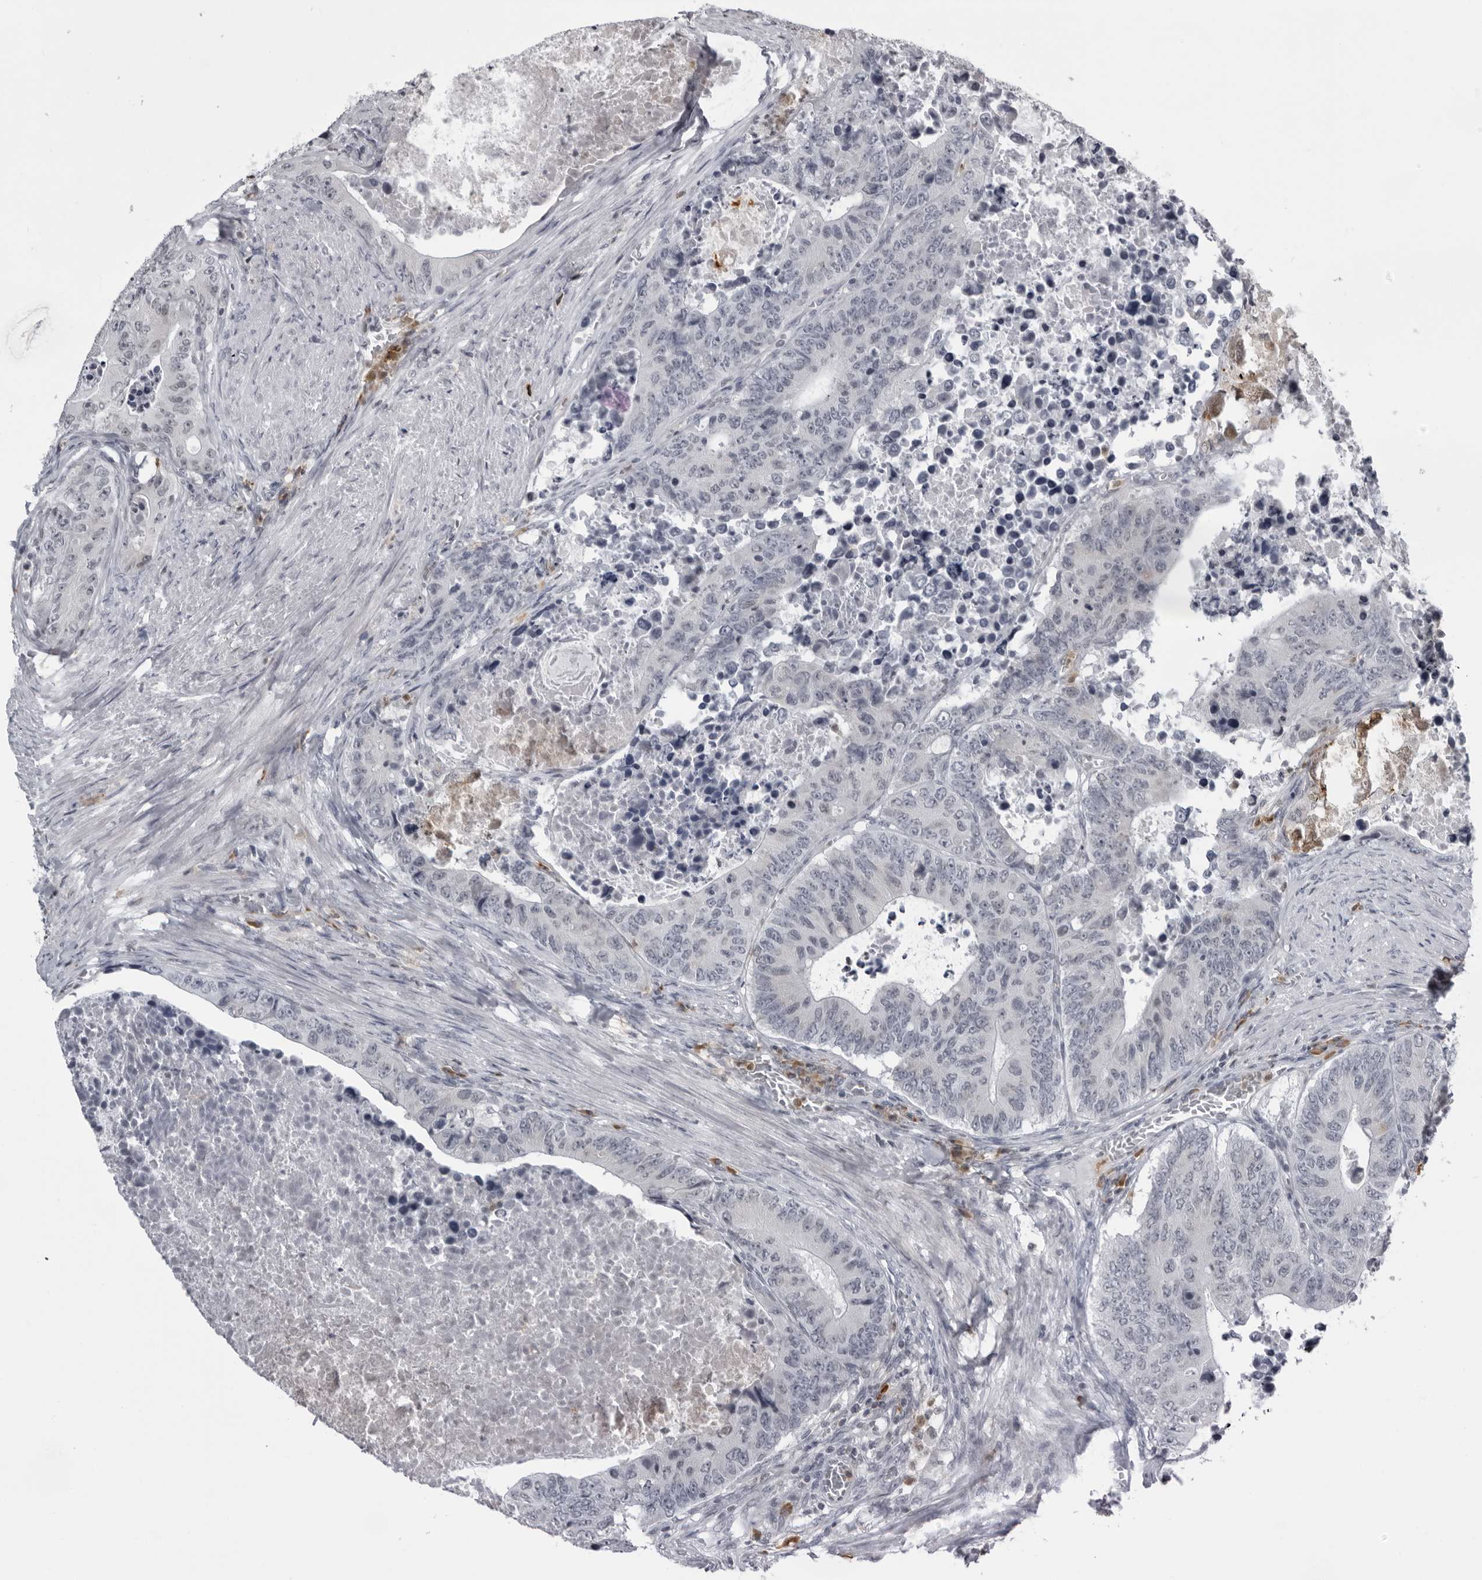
{"staining": {"intensity": "negative", "quantity": "none", "location": "none"}, "tissue": "colorectal cancer", "cell_type": "Tumor cells", "image_type": "cancer", "snomed": [{"axis": "morphology", "description": "Adenocarcinoma, NOS"}, {"axis": "topography", "description": "Colon"}], "caption": "Immunohistochemistry of colorectal adenocarcinoma reveals no positivity in tumor cells. The staining was performed using DAB (3,3'-diaminobenzidine) to visualize the protein expression in brown, while the nuclei were stained in blue with hematoxylin (Magnification: 20x).", "gene": "RTCA", "patient": {"sex": "male", "age": 87}}